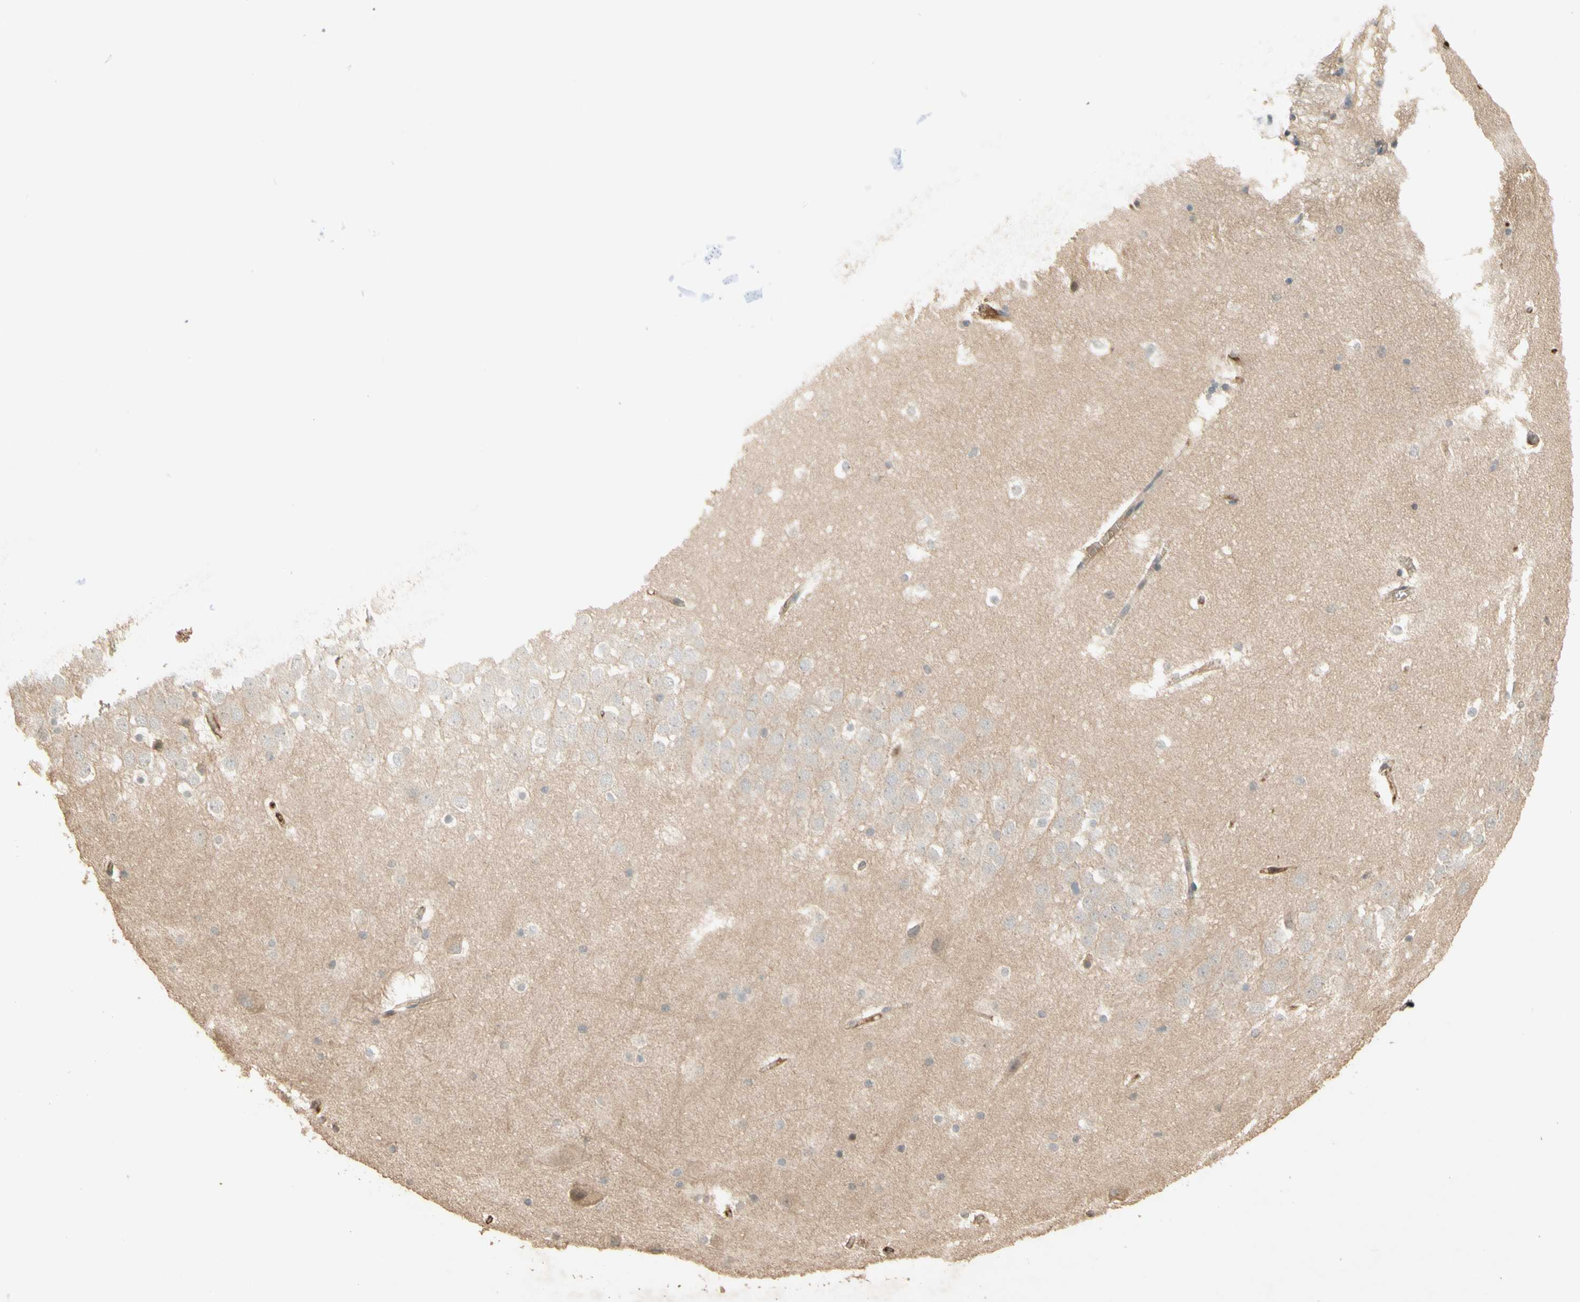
{"staining": {"intensity": "negative", "quantity": "none", "location": "none"}, "tissue": "hippocampus", "cell_type": "Glial cells", "image_type": "normal", "snomed": [{"axis": "morphology", "description": "Normal tissue, NOS"}, {"axis": "topography", "description": "Hippocampus"}], "caption": "Hippocampus was stained to show a protein in brown. There is no significant expression in glial cells. (Brightfield microscopy of DAB (3,3'-diaminobenzidine) IHC at high magnification).", "gene": "SMAD9", "patient": {"sex": "male", "age": 45}}